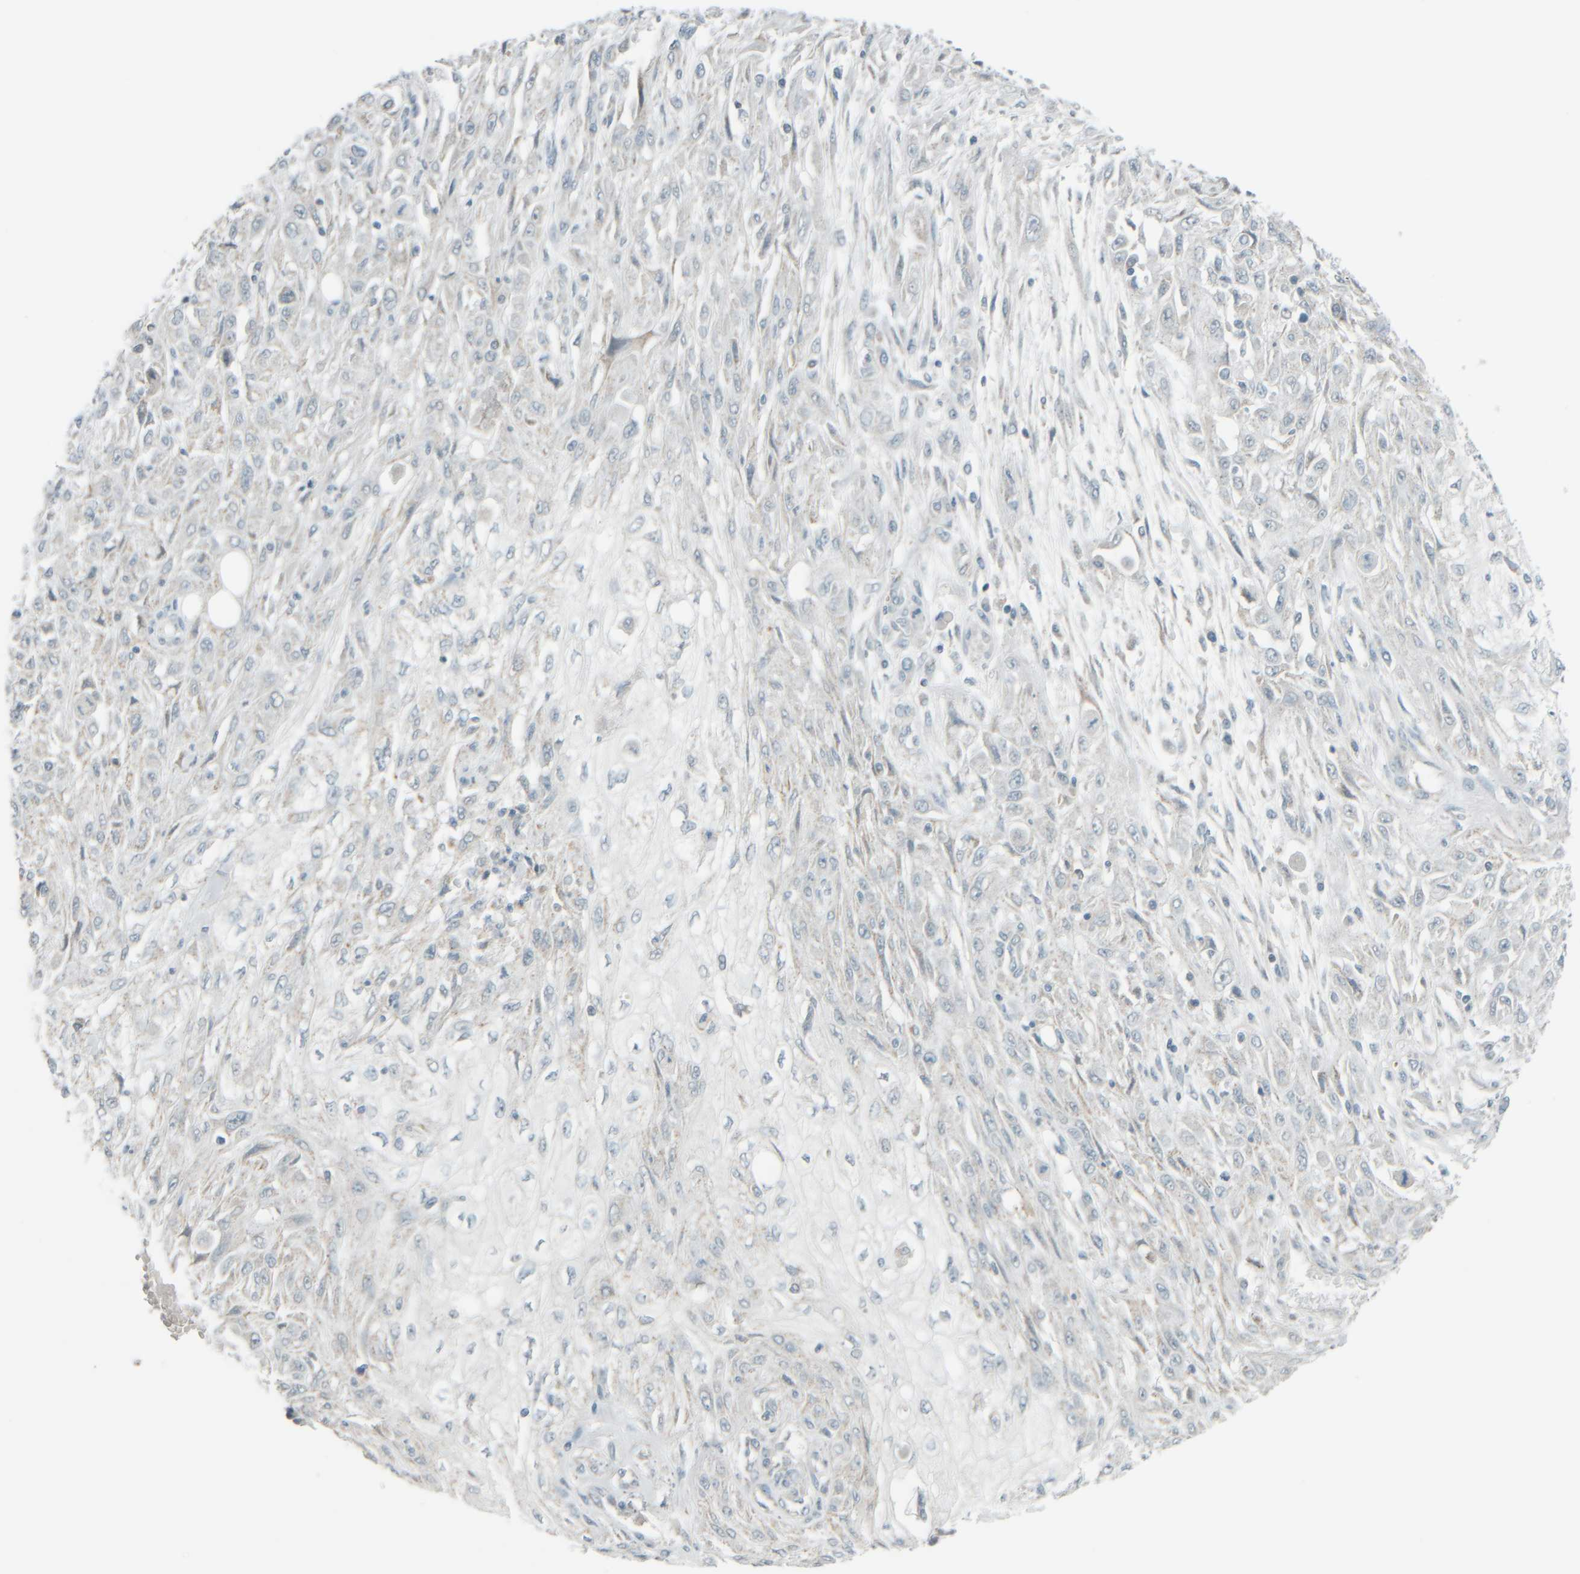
{"staining": {"intensity": "negative", "quantity": "none", "location": "none"}, "tissue": "skin cancer", "cell_type": "Tumor cells", "image_type": "cancer", "snomed": [{"axis": "morphology", "description": "Squamous cell carcinoma, NOS"}, {"axis": "morphology", "description": "Squamous cell carcinoma, metastatic, NOS"}, {"axis": "topography", "description": "Skin"}, {"axis": "topography", "description": "Lymph node"}], "caption": "Immunohistochemical staining of human skin metastatic squamous cell carcinoma reveals no significant positivity in tumor cells.", "gene": "PTGES3L-AARSD1", "patient": {"sex": "male", "age": 75}}